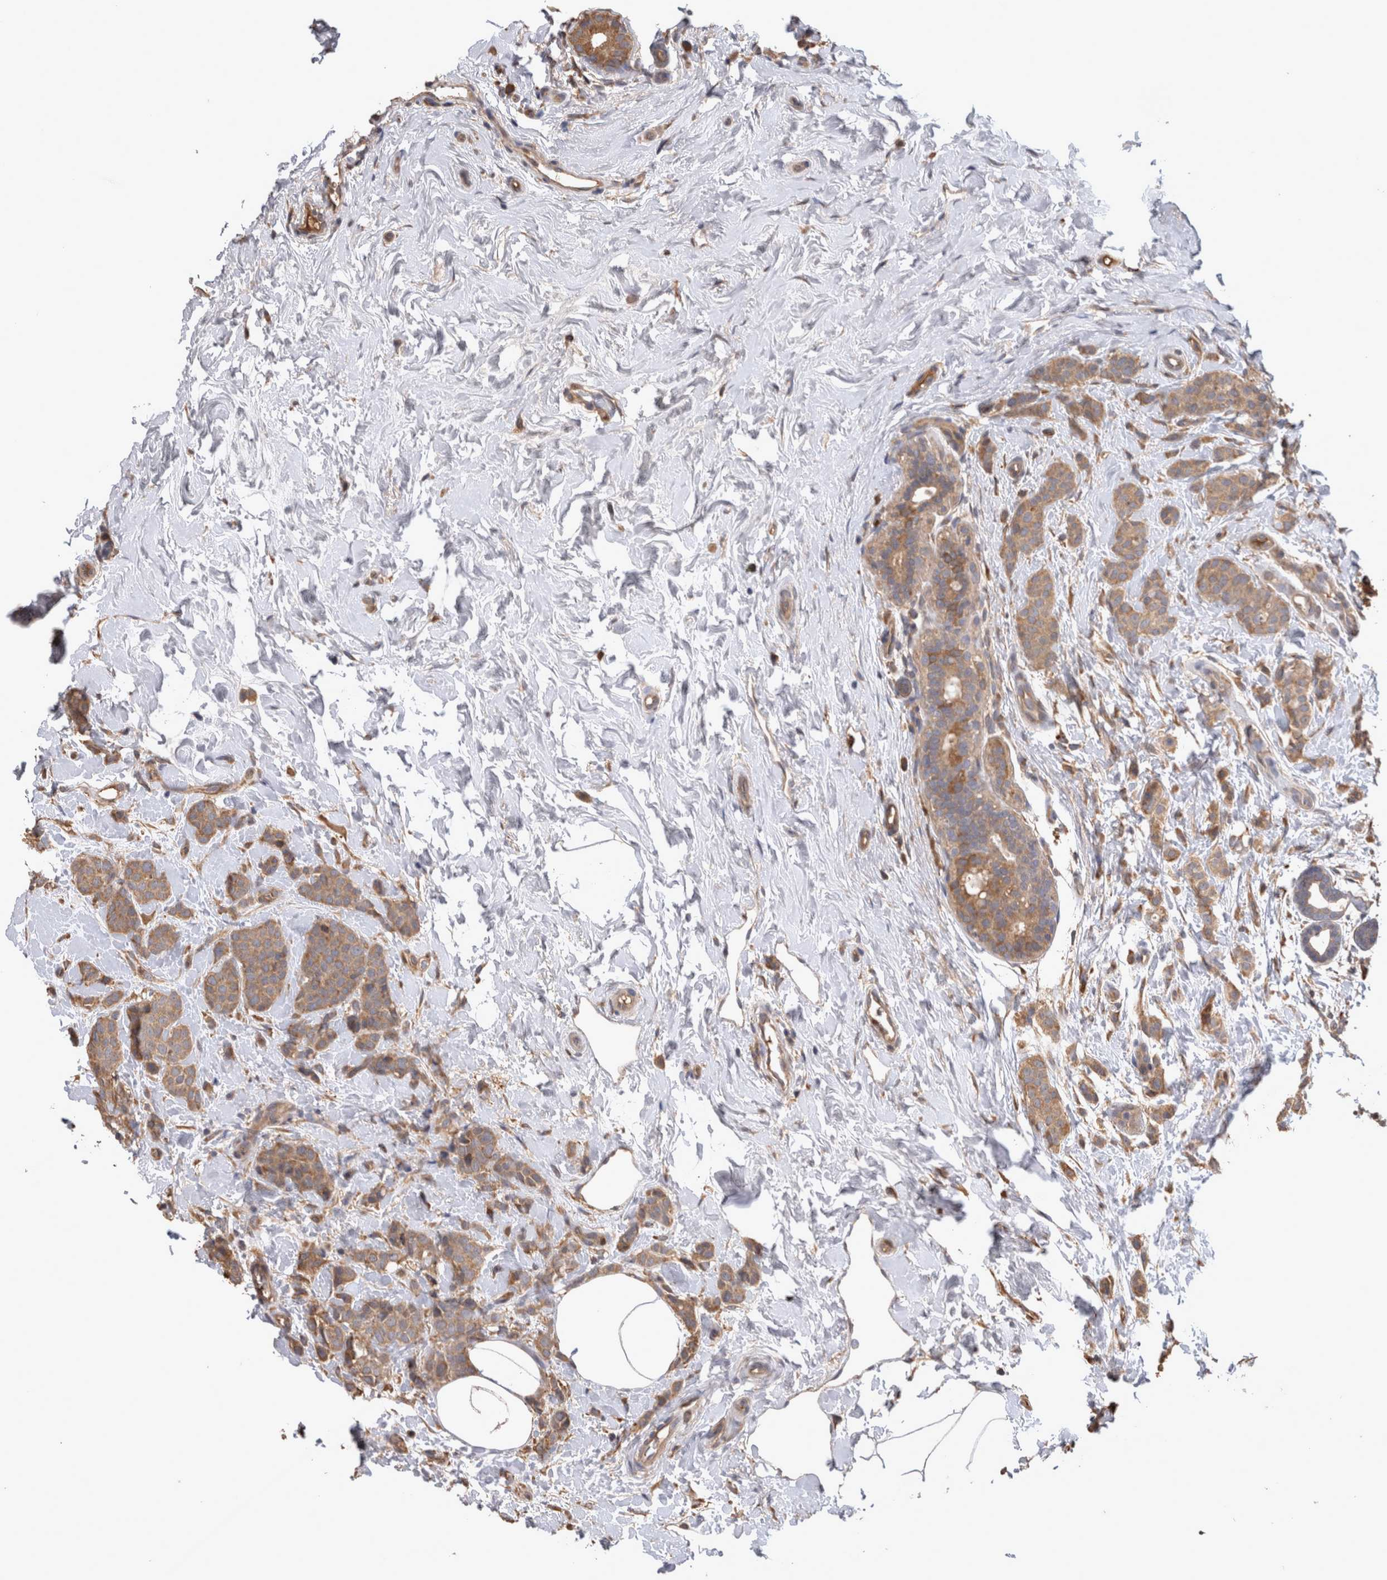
{"staining": {"intensity": "moderate", "quantity": ">75%", "location": "cytoplasmic/membranous"}, "tissue": "breast cancer", "cell_type": "Tumor cells", "image_type": "cancer", "snomed": [{"axis": "morphology", "description": "Lobular carcinoma, in situ"}, {"axis": "morphology", "description": "Lobular carcinoma"}, {"axis": "topography", "description": "Breast"}], "caption": "Immunohistochemical staining of human breast cancer (lobular carcinoma) demonstrates moderate cytoplasmic/membranous protein staining in about >75% of tumor cells. Ihc stains the protein in brown and the nuclei are stained blue.", "gene": "TMED7", "patient": {"sex": "female", "age": 41}}